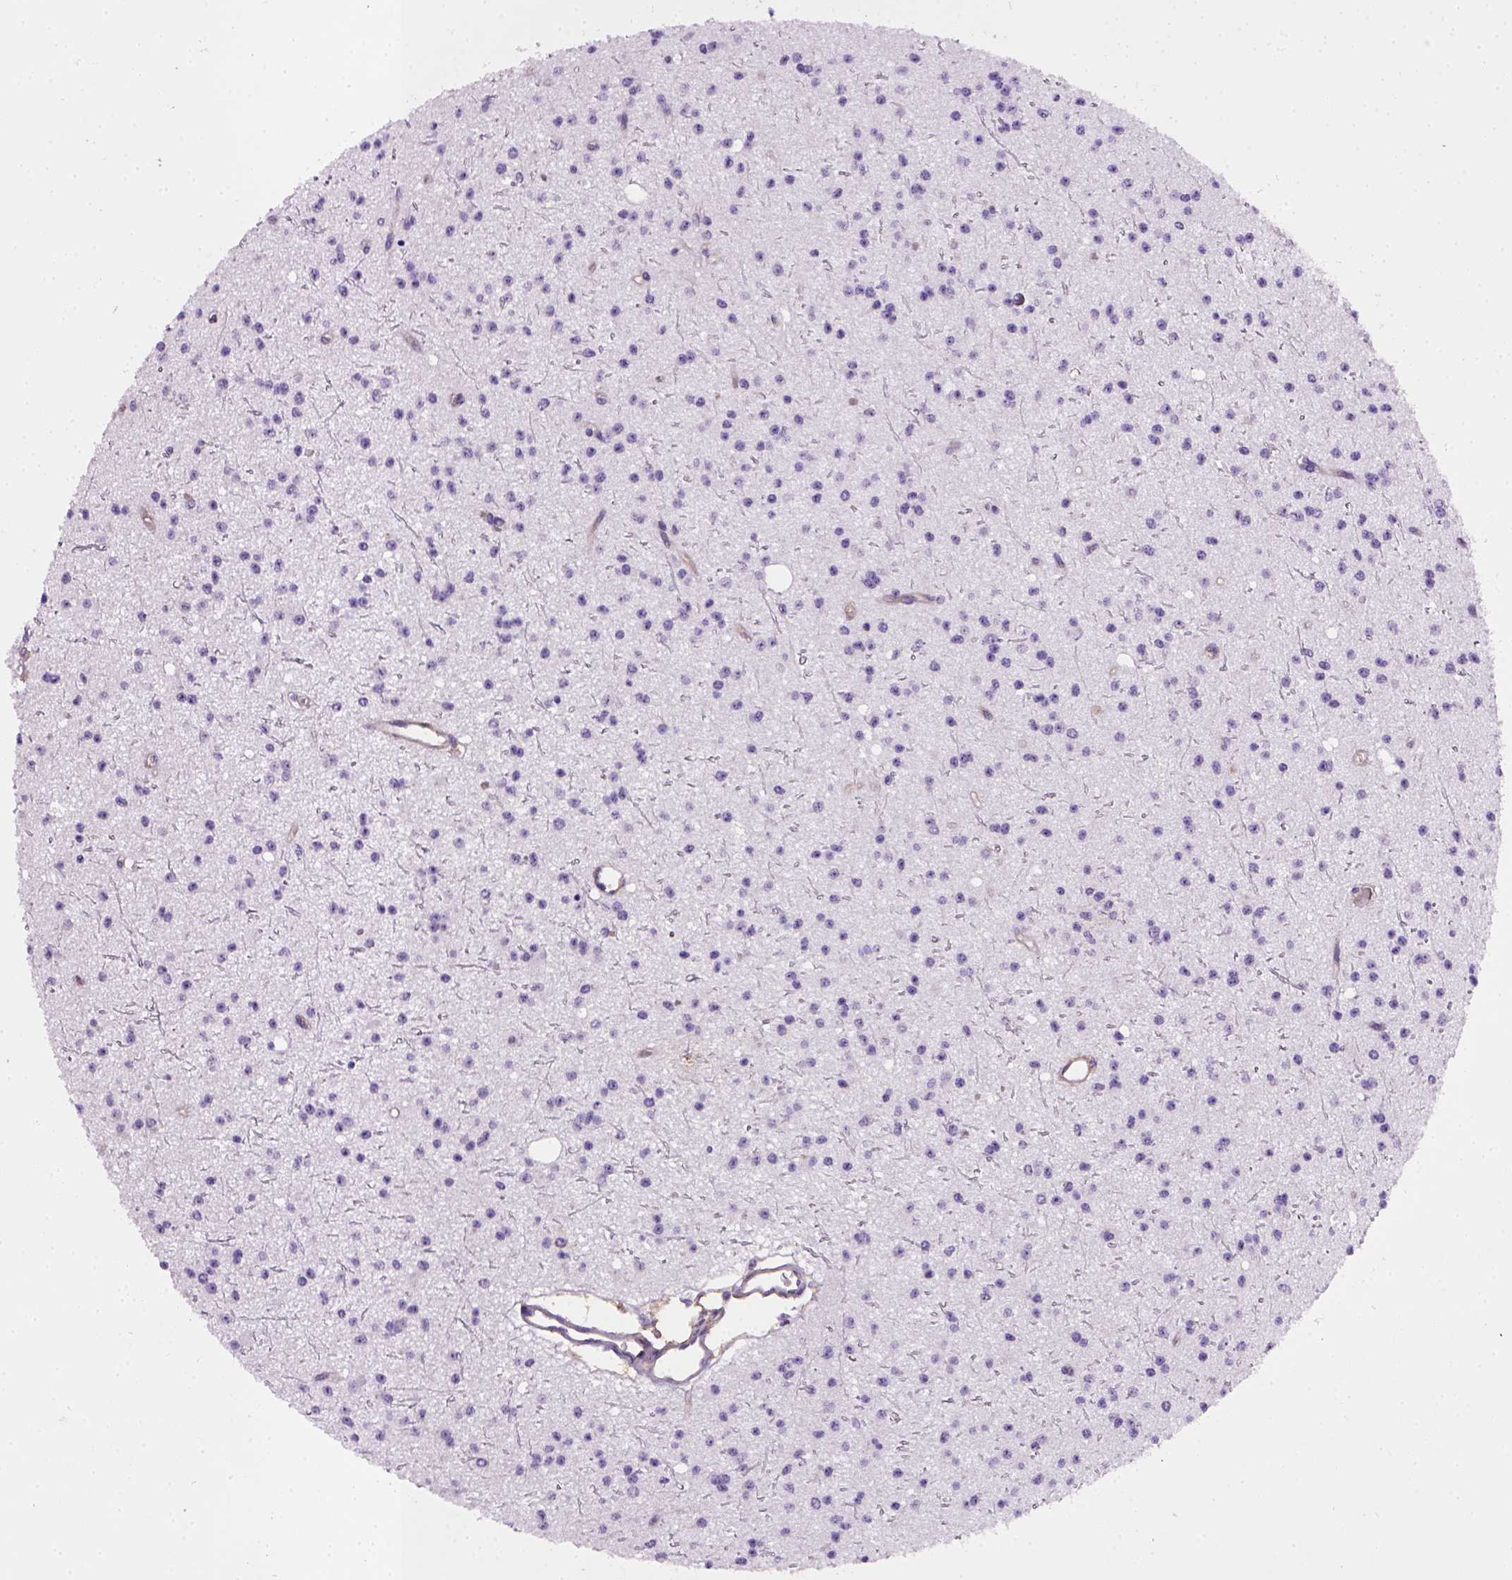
{"staining": {"intensity": "negative", "quantity": "none", "location": "none"}, "tissue": "glioma", "cell_type": "Tumor cells", "image_type": "cancer", "snomed": [{"axis": "morphology", "description": "Glioma, malignant, Low grade"}, {"axis": "topography", "description": "Brain"}], "caption": "Immunohistochemistry (IHC) histopathology image of neoplastic tissue: human malignant low-grade glioma stained with DAB (3,3'-diaminobenzidine) exhibits no significant protein expression in tumor cells. (DAB (3,3'-diaminobenzidine) immunohistochemistry (IHC), high magnification).", "gene": "ENG", "patient": {"sex": "male", "age": 27}}